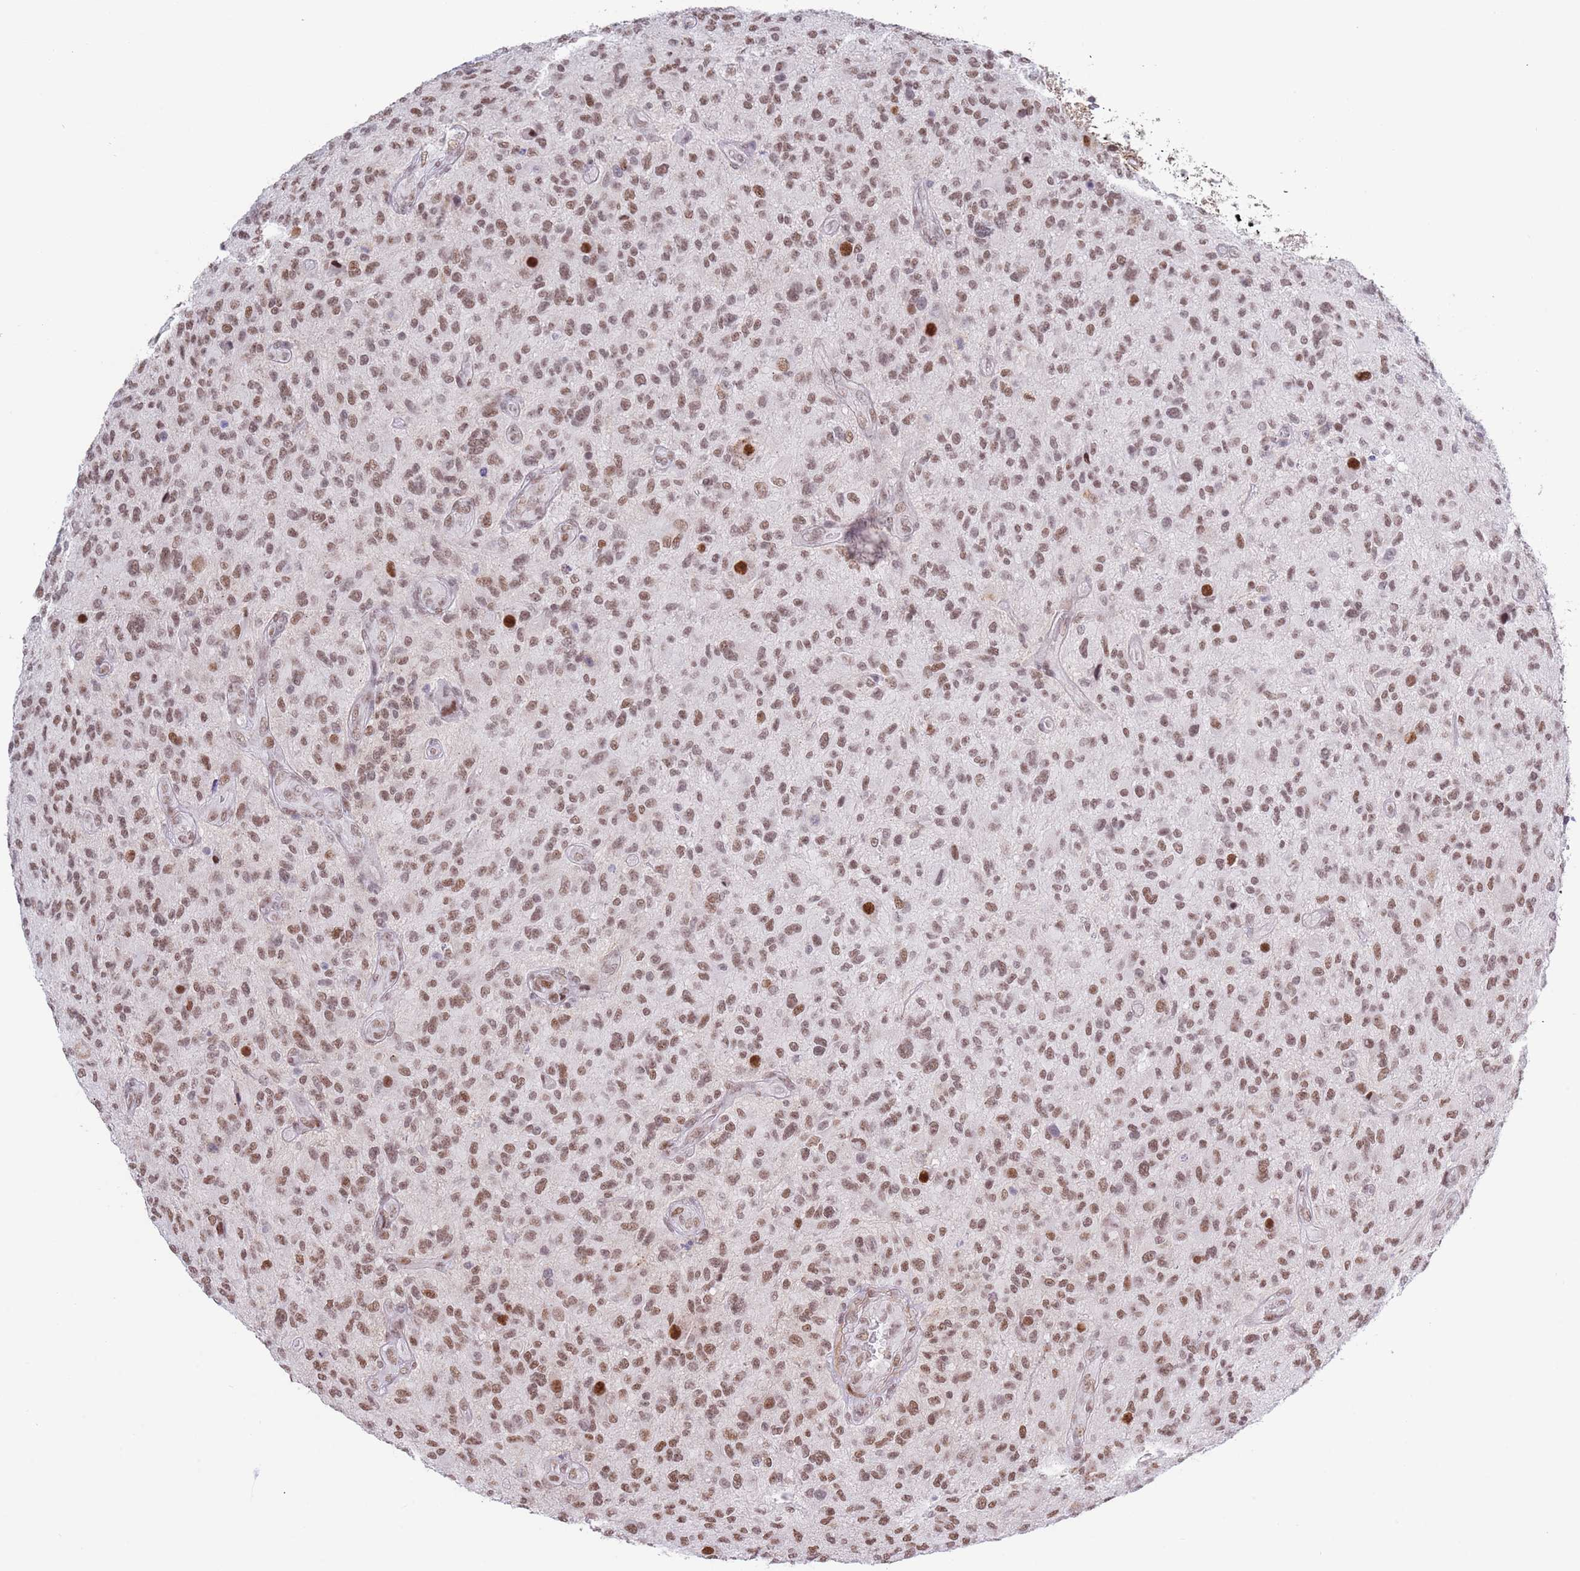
{"staining": {"intensity": "moderate", "quantity": ">75%", "location": "nuclear"}, "tissue": "glioma", "cell_type": "Tumor cells", "image_type": "cancer", "snomed": [{"axis": "morphology", "description": "Glioma, malignant, High grade"}, {"axis": "topography", "description": "Brain"}], "caption": "Malignant glioma (high-grade) stained with IHC reveals moderate nuclear expression in approximately >75% of tumor cells.", "gene": "ZNF382", "patient": {"sex": "male", "age": 47}}